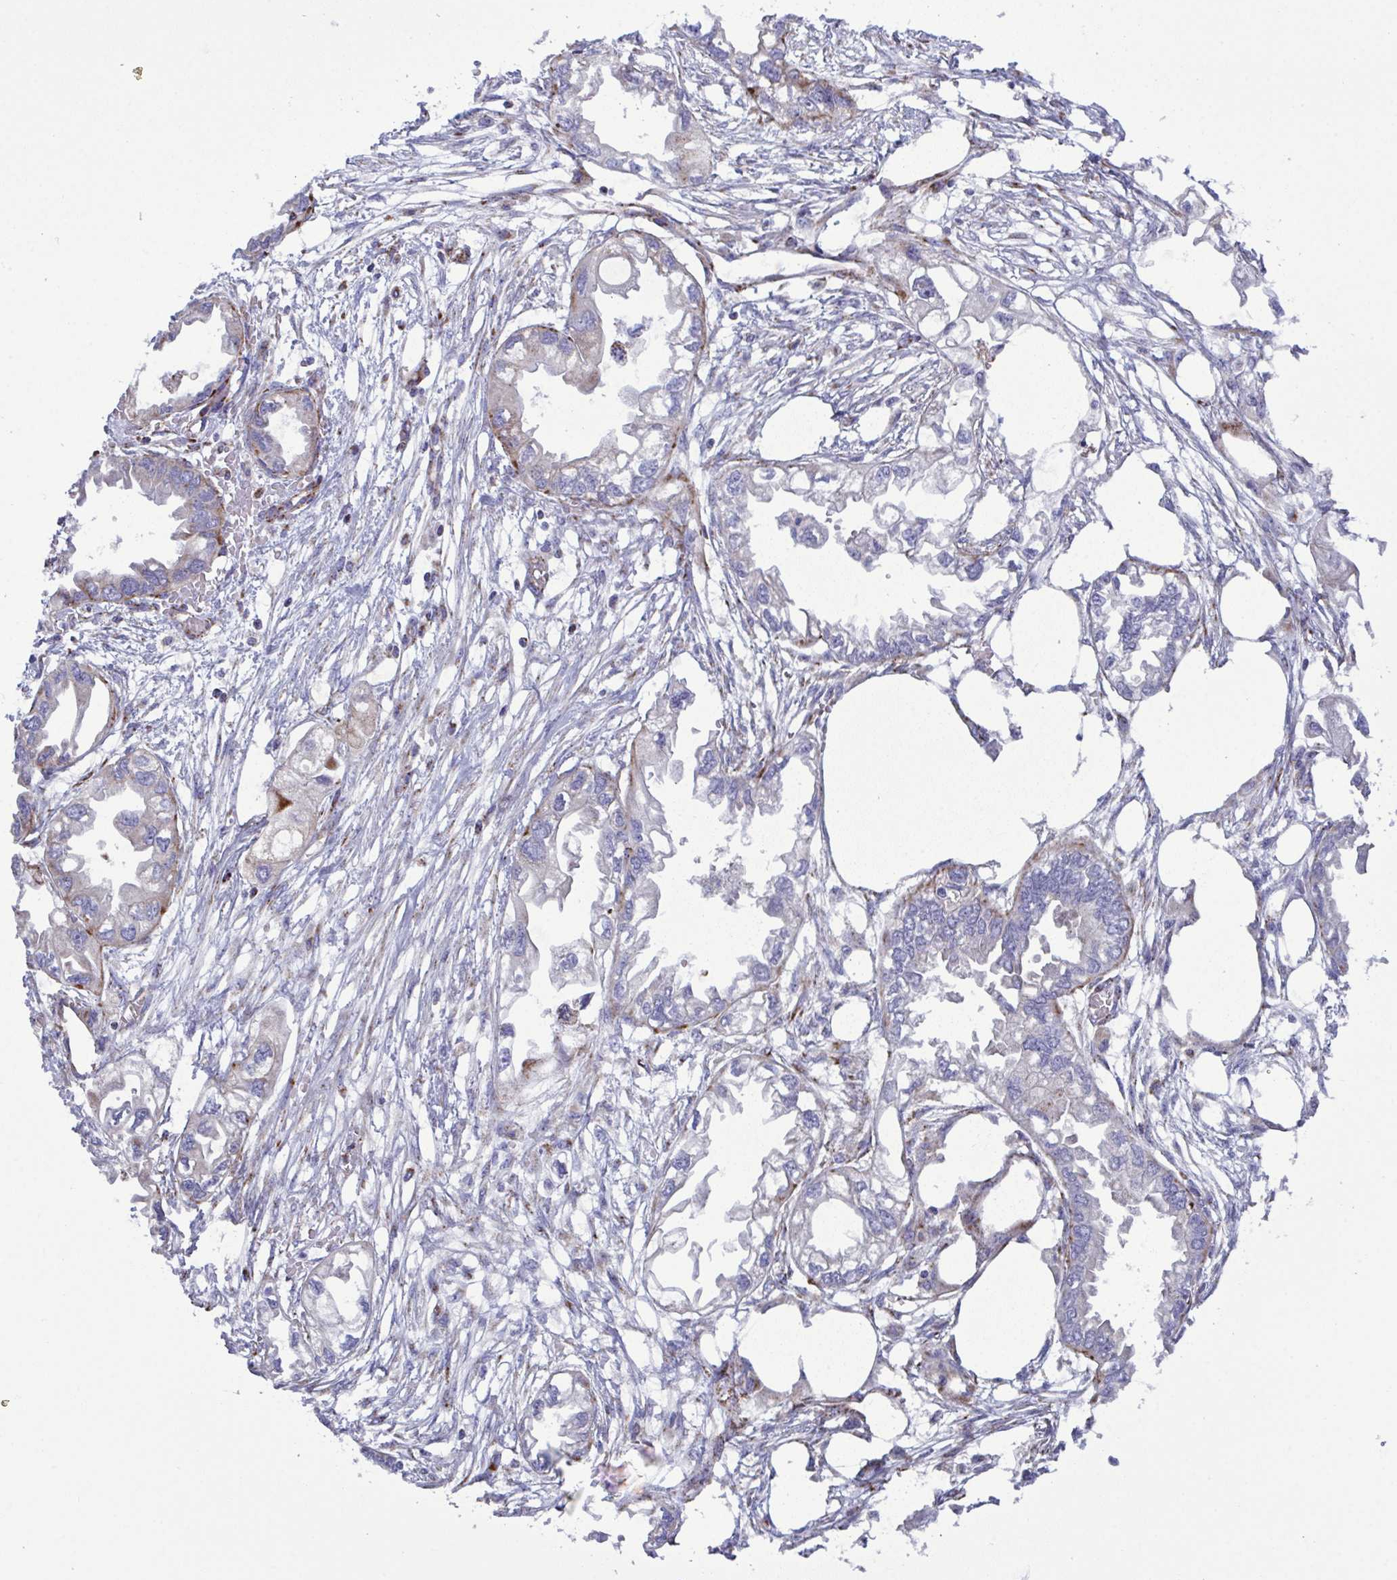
{"staining": {"intensity": "weak", "quantity": "<25%", "location": "cytoplasmic/membranous"}, "tissue": "endometrial cancer", "cell_type": "Tumor cells", "image_type": "cancer", "snomed": [{"axis": "morphology", "description": "Adenocarcinoma, NOS"}, {"axis": "morphology", "description": "Adenocarcinoma, metastatic, NOS"}, {"axis": "topography", "description": "Adipose tissue"}, {"axis": "topography", "description": "Endometrium"}], "caption": "Immunohistochemistry image of human endometrial cancer (adenocarcinoma) stained for a protein (brown), which demonstrates no positivity in tumor cells. Brightfield microscopy of immunohistochemistry (IHC) stained with DAB (brown) and hematoxylin (blue), captured at high magnification.", "gene": "CSDE1", "patient": {"sex": "female", "age": 67}}